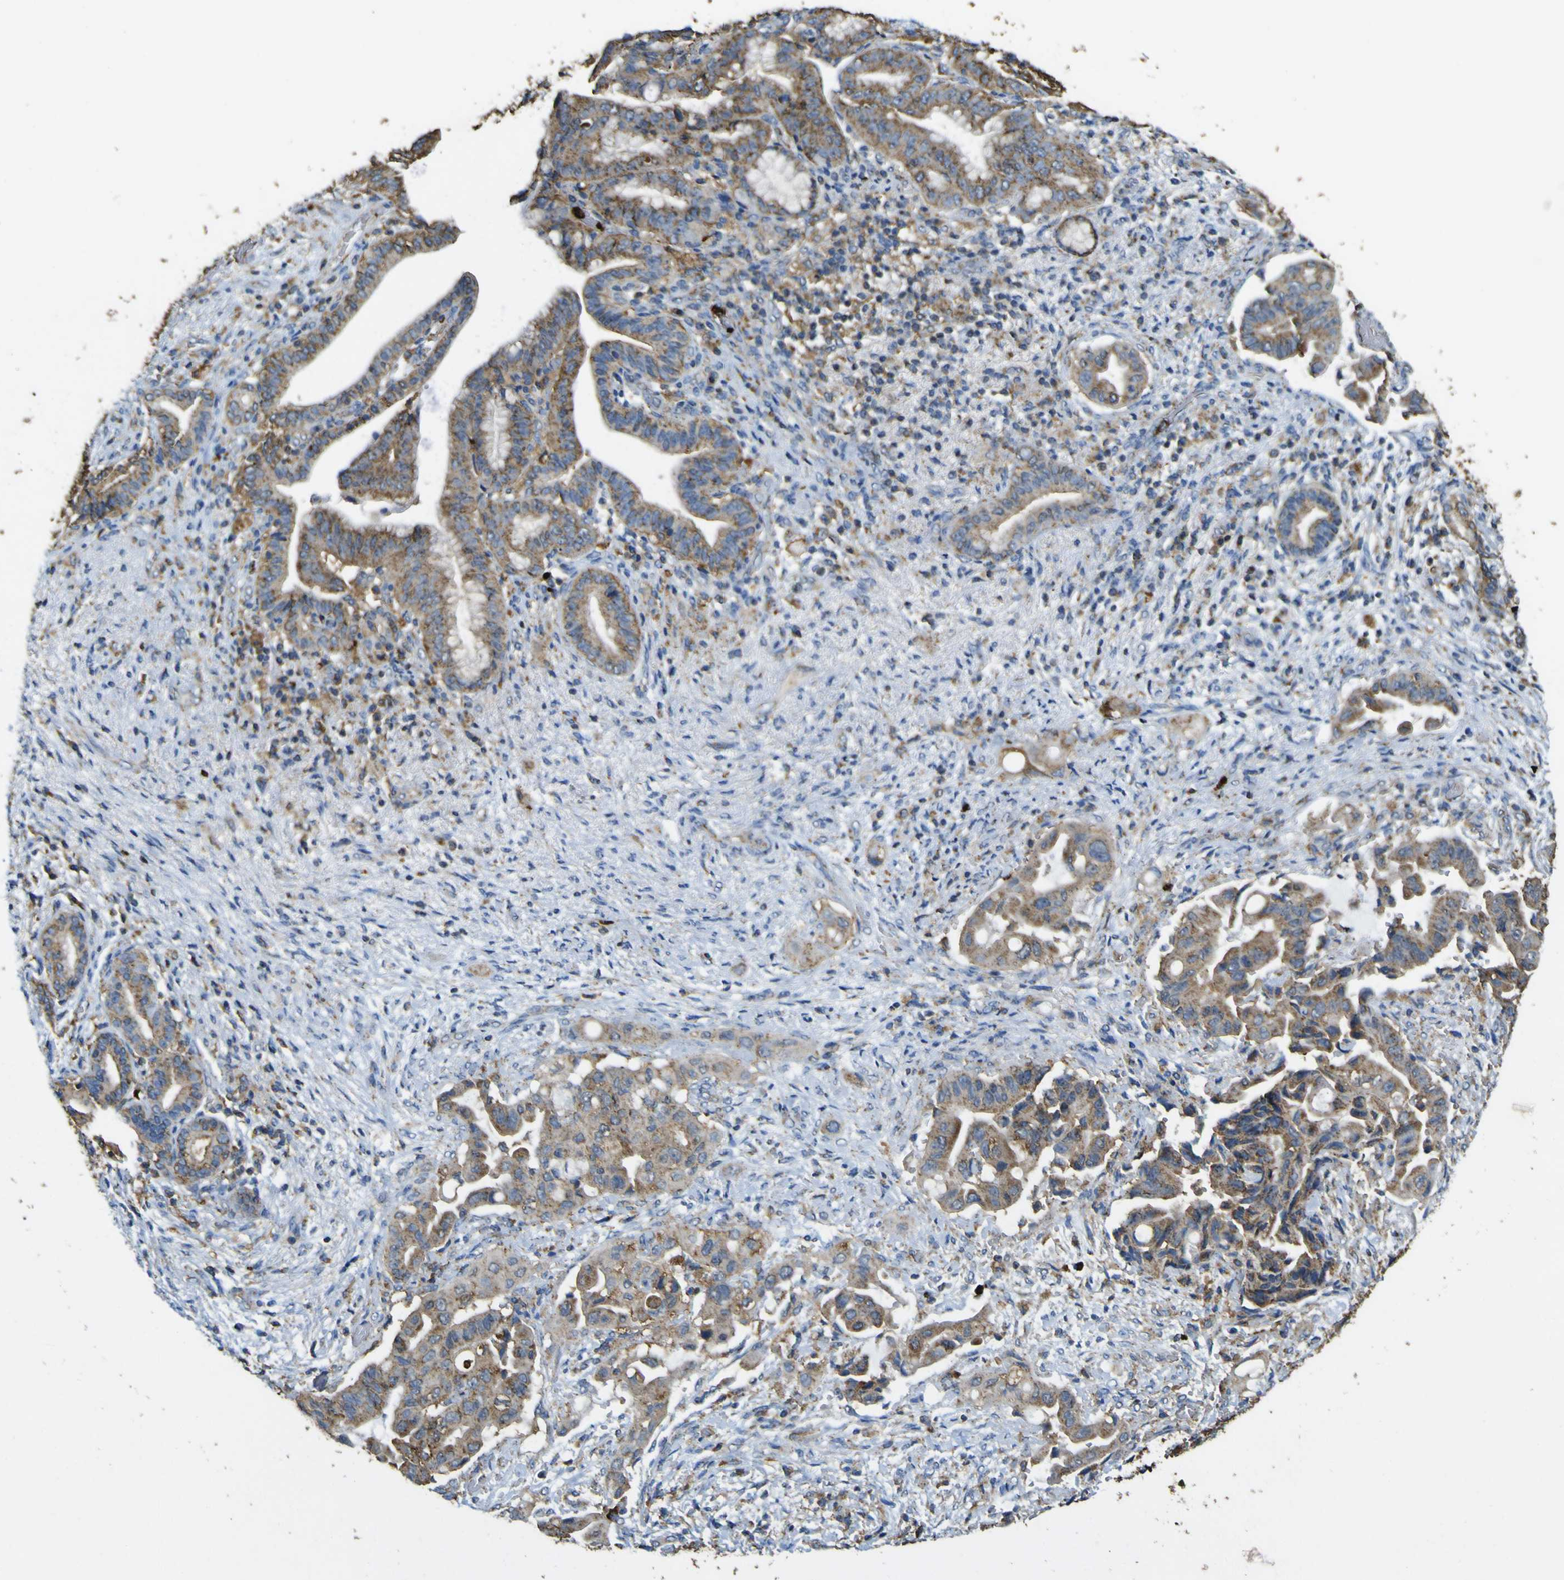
{"staining": {"intensity": "strong", "quantity": ">75%", "location": "cytoplasmic/membranous"}, "tissue": "liver cancer", "cell_type": "Tumor cells", "image_type": "cancer", "snomed": [{"axis": "morphology", "description": "Cholangiocarcinoma"}, {"axis": "topography", "description": "Liver"}], "caption": "Protein staining by IHC displays strong cytoplasmic/membranous expression in approximately >75% of tumor cells in liver cancer (cholangiocarcinoma).", "gene": "ACSL3", "patient": {"sex": "female", "age": 61}}